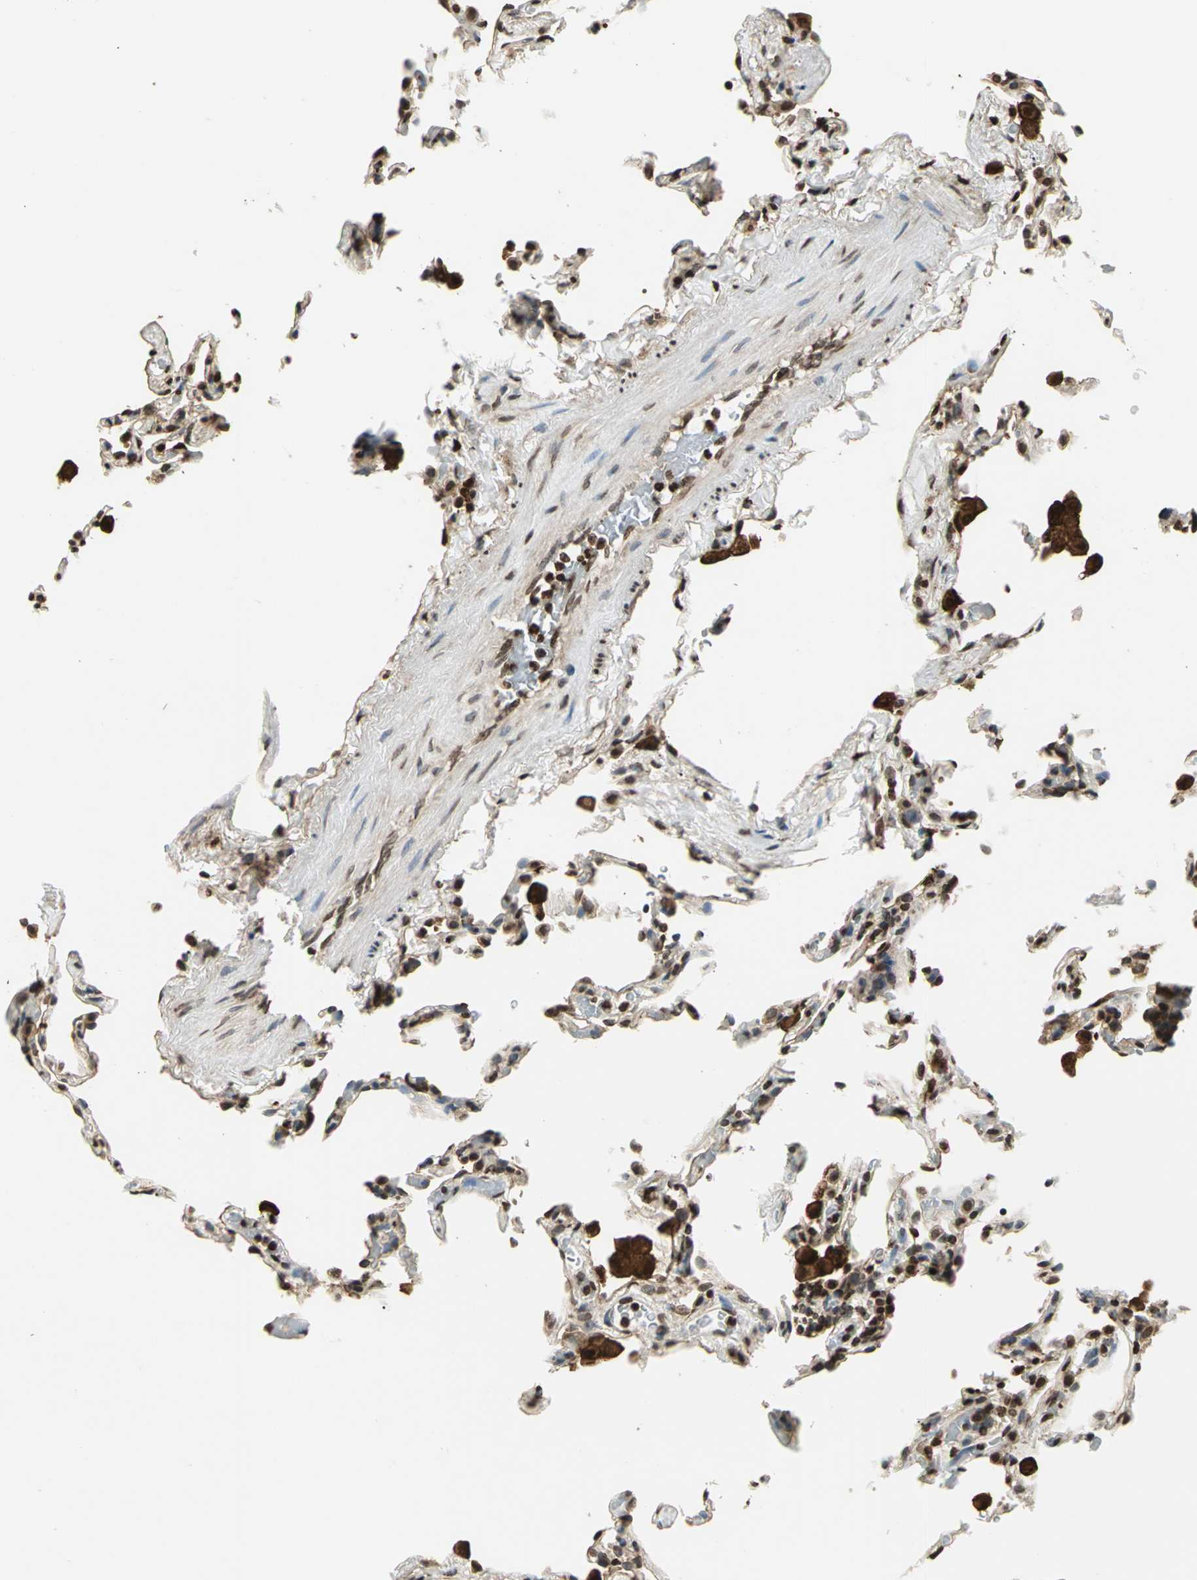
{"staining": {"intensity": "strong", "quantity": "25%-75%", "location": "cytoplasmic/membranous,nuclear"}, "tissue": "lung", "cell_type": "Alveolar cells", "image_type": "normal", "snomed": [{"axis": "morphology", "description": "Normal tissue, NOS"}, {"axis": "topography", "description": "Lung"}], "caption": "A high amount of strong cytoplasmic/membranous,nuclear positivity is identified in approximately 25%-75% of alveolar cells in benign lung. (Stains: DAB in brown, nuclei in blue, Microscopy: brightfield microscopy at high magnification).", "gene": "LGALS3", "patient": {"sex": "male", "age": 59}}